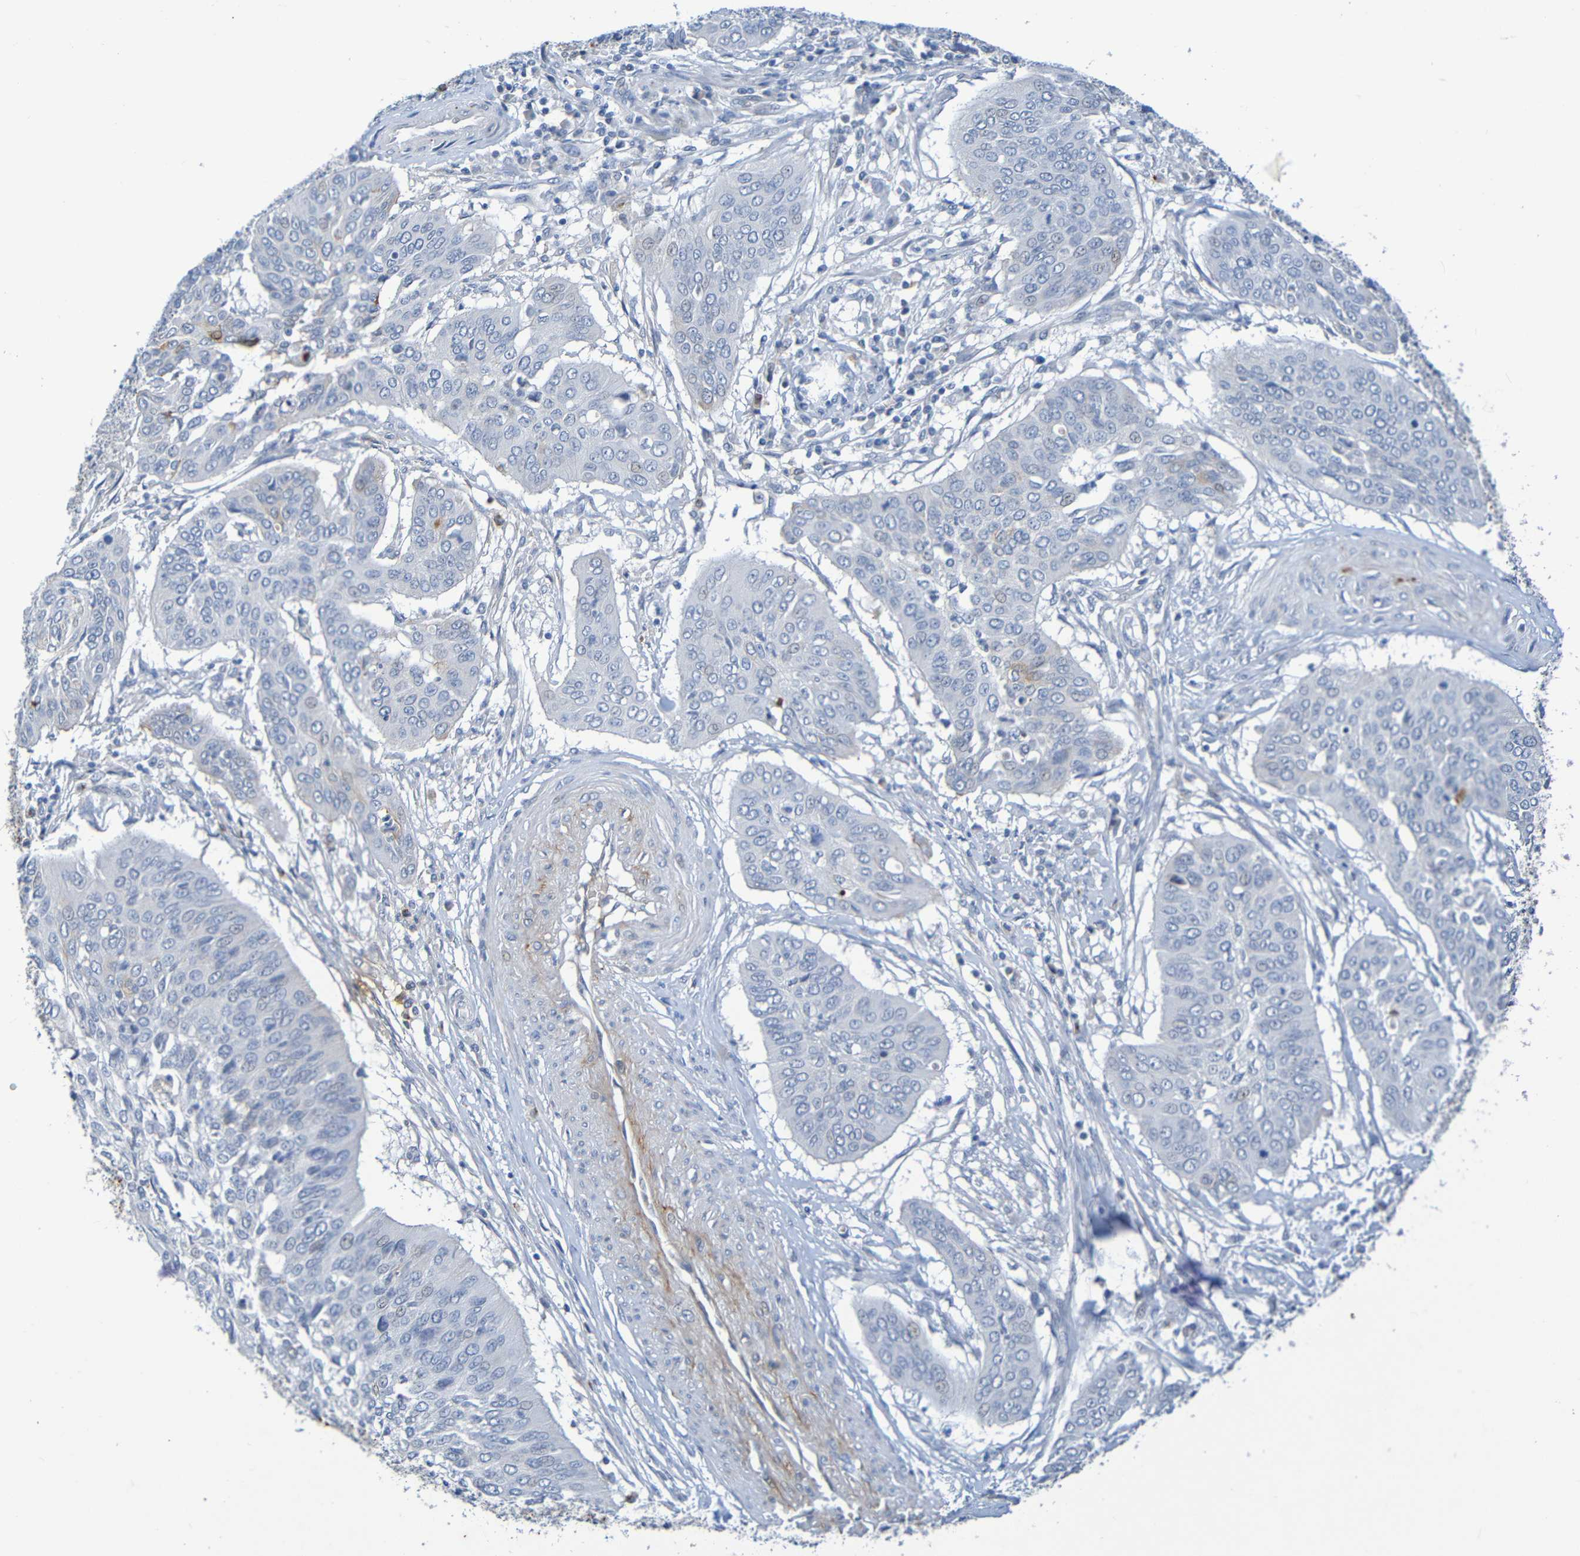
{"staining": {"intensity": "moderate", "quantity": "<25%", "location": "cytoplasmic/membranous"}, "tissue": "cervical cancer", "cell_type": "Tumor cells", "image_type": "cancer", "snomed": [{"axis": "morphology", "description": "Normal tissue, NOS"}, {"axis": "morphology", "description": "Squamous cell carcinoma, NOS"}, {"axis": "topography", "description": "Cervix"}], "caption": "The image shows a brown stain indicating the presence of a protein in the cytoplasmic/membranous of tumor cells in cervical cancer. Using DAB (brown) and hematoxylin (blue) stains, captured at high magnification using brightfield microscopy.", "gene": "IL10", "patient": {"sex": "female", "age": 39}}